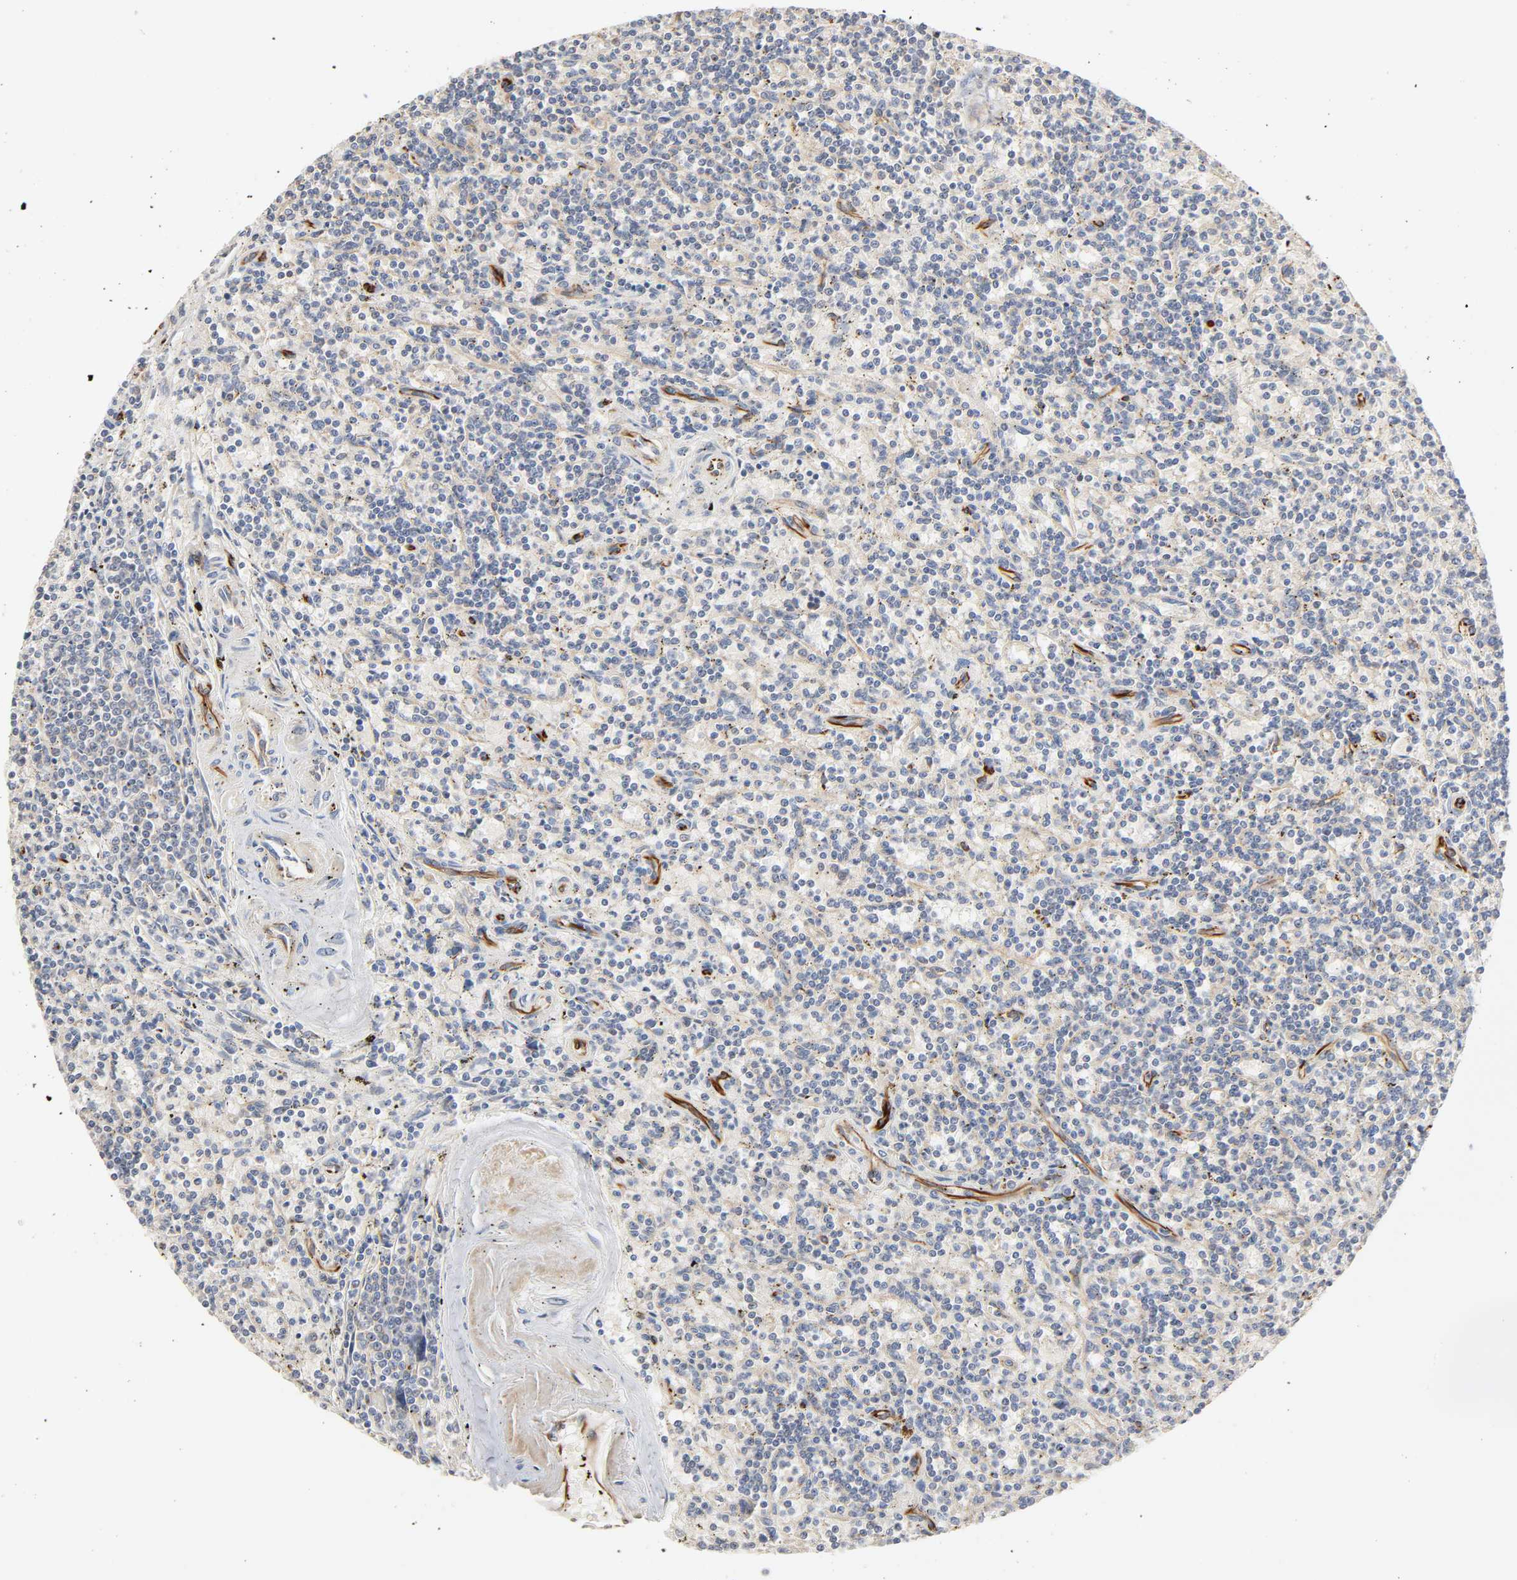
{"staining": {"intensity": "negative", "quantity": "none", "location": "none"}, "tissue": "lymphoma", "cell_type": "Tumor cells", "image_type": "cancer", "snomed": [{"axis": "morphology", "description": "Malignant lymphoma, non-Hodgkin's type, Low grade"}, {"axis": "topography", "description": "Spleen"}], "caption": "Immunohistochemistry (IHC) of human lymphoma displays no expression in tumor cells.", "gene": "FAM118A", "patient": {"sex": "male", "age": 73}}